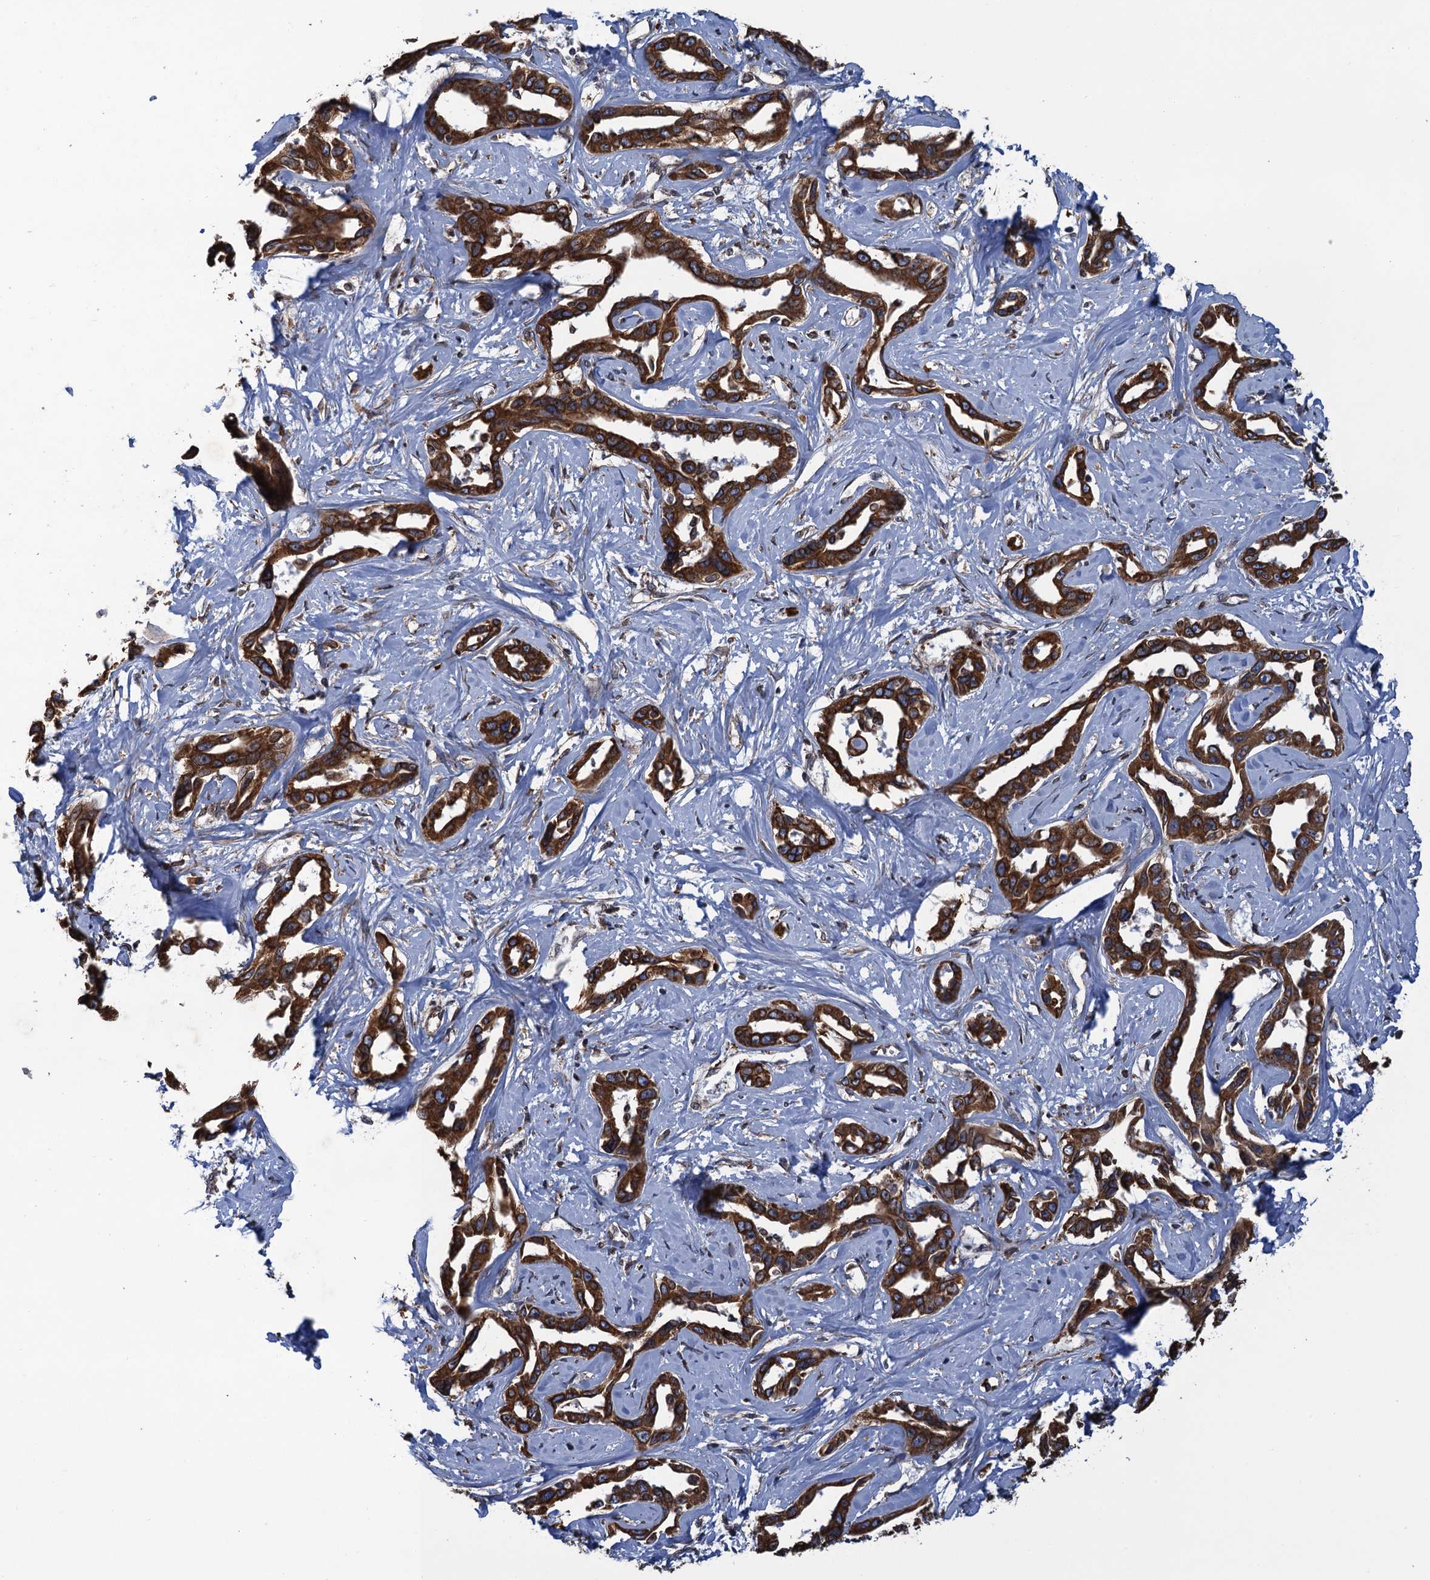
{"staining": {"intensity": "strong", "quantity": ">75%", "location": "cytoplasmic/membranous"}, "tissue": "liver cancer", "cell_type": "Tumor cells", "image_type": "cancer", "snomed": [{"axis": "morphology", "description": "Cholangiocarcinoma"}, {"axis": "topography", "description": "Liver"}], "caption": "Protein staining by IHC displays strong cytoplasmic/membranous positivity in about >75% of tumor cells in liver cancer.", "gene": "ARMC5", "patient": {"sex": "male", "age": 59}}